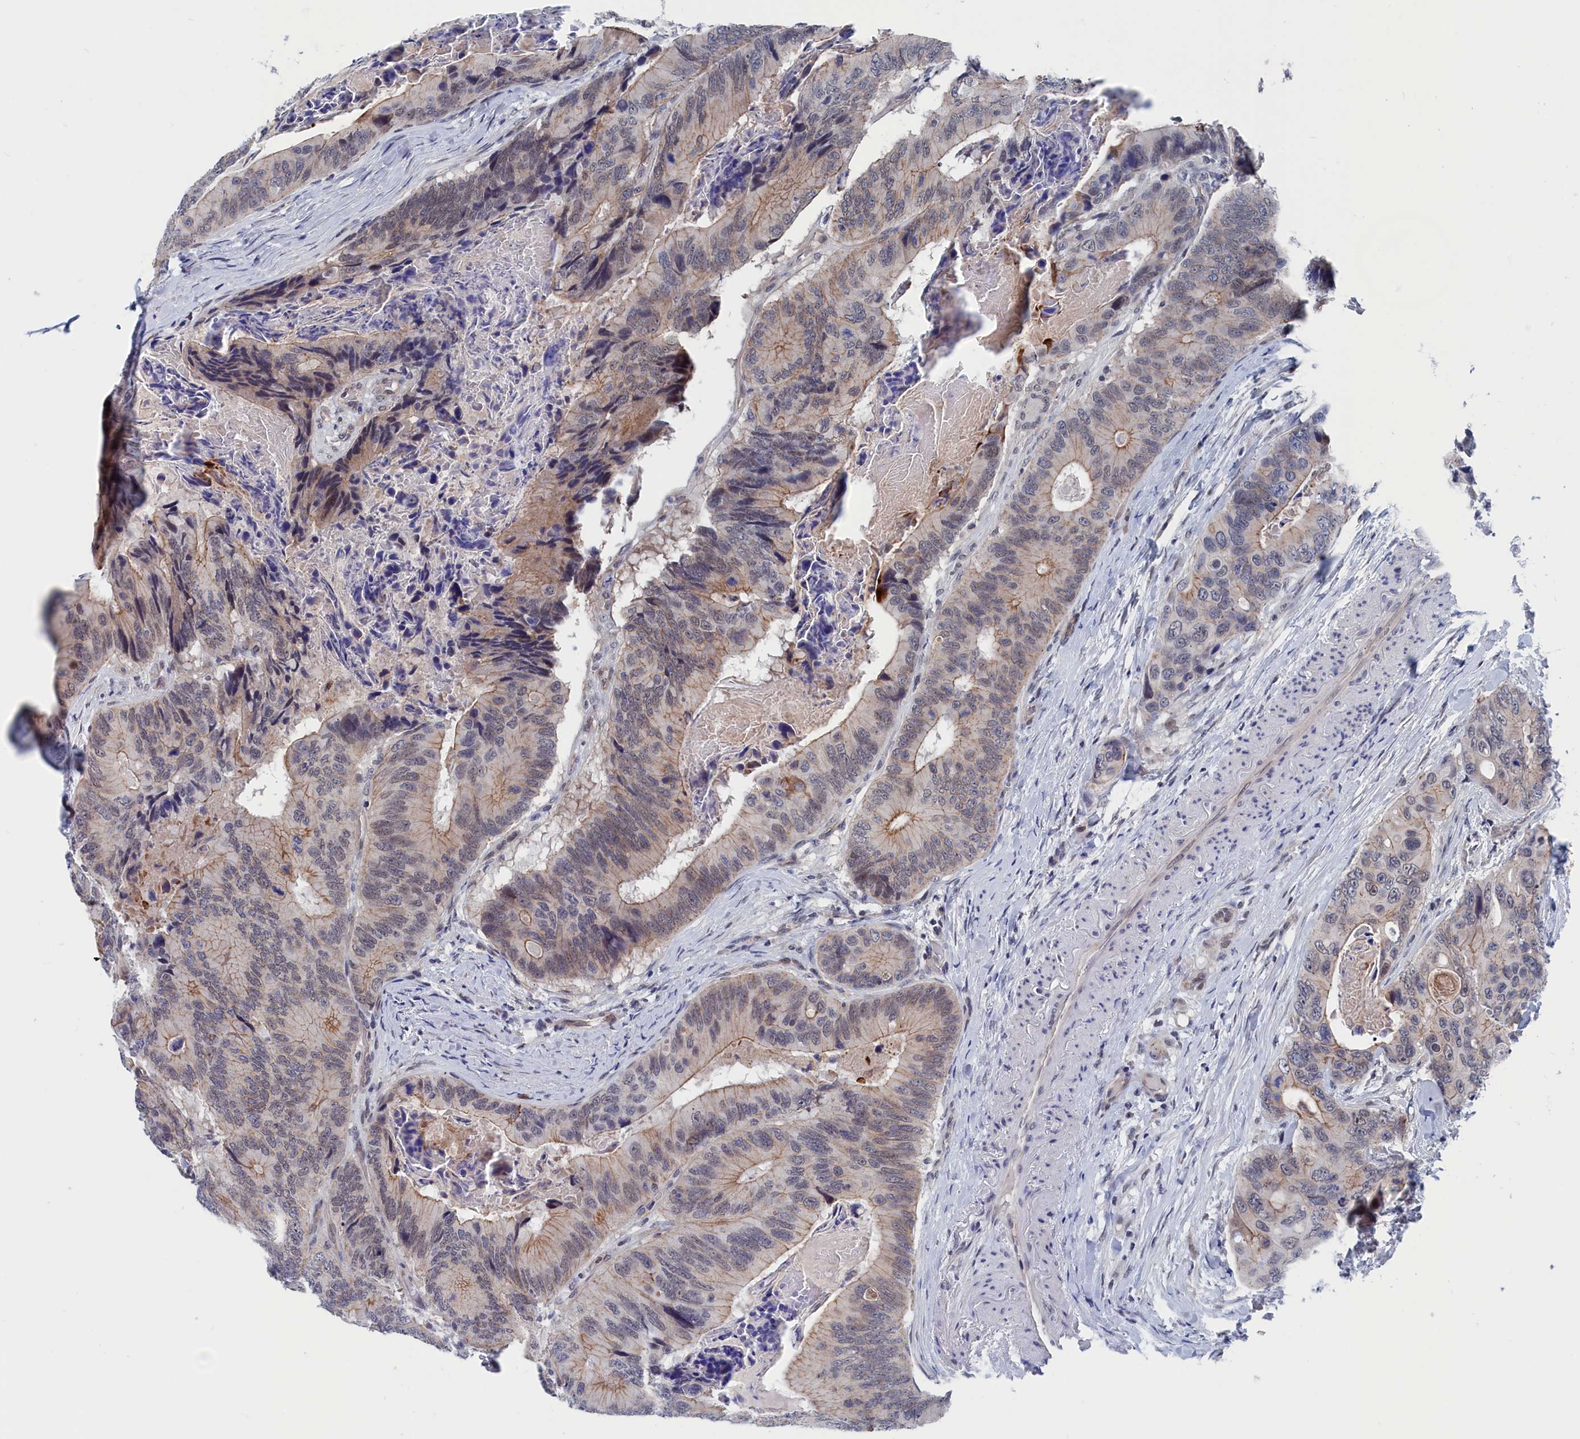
{"staining": {"intensity": "weak", "quantity": "<25%", "location": "cytoplasmic/membranous"}, "tissue": "colorectal cancer", "cell_type": "Tumor cells", "image_type": "cancer", "snomed": [{"axis": "morphology", "description": "Adenocarcinoma, NOS"}, {"axis": "topography", "description": "Colon"}], "caption": "DAB immunohistochemical staining of colorectal adenocarcinoma shows no significant staining in tumor cells.", "gene": "MARCHF3", "patient": {"sex": "male", "age": 84}}